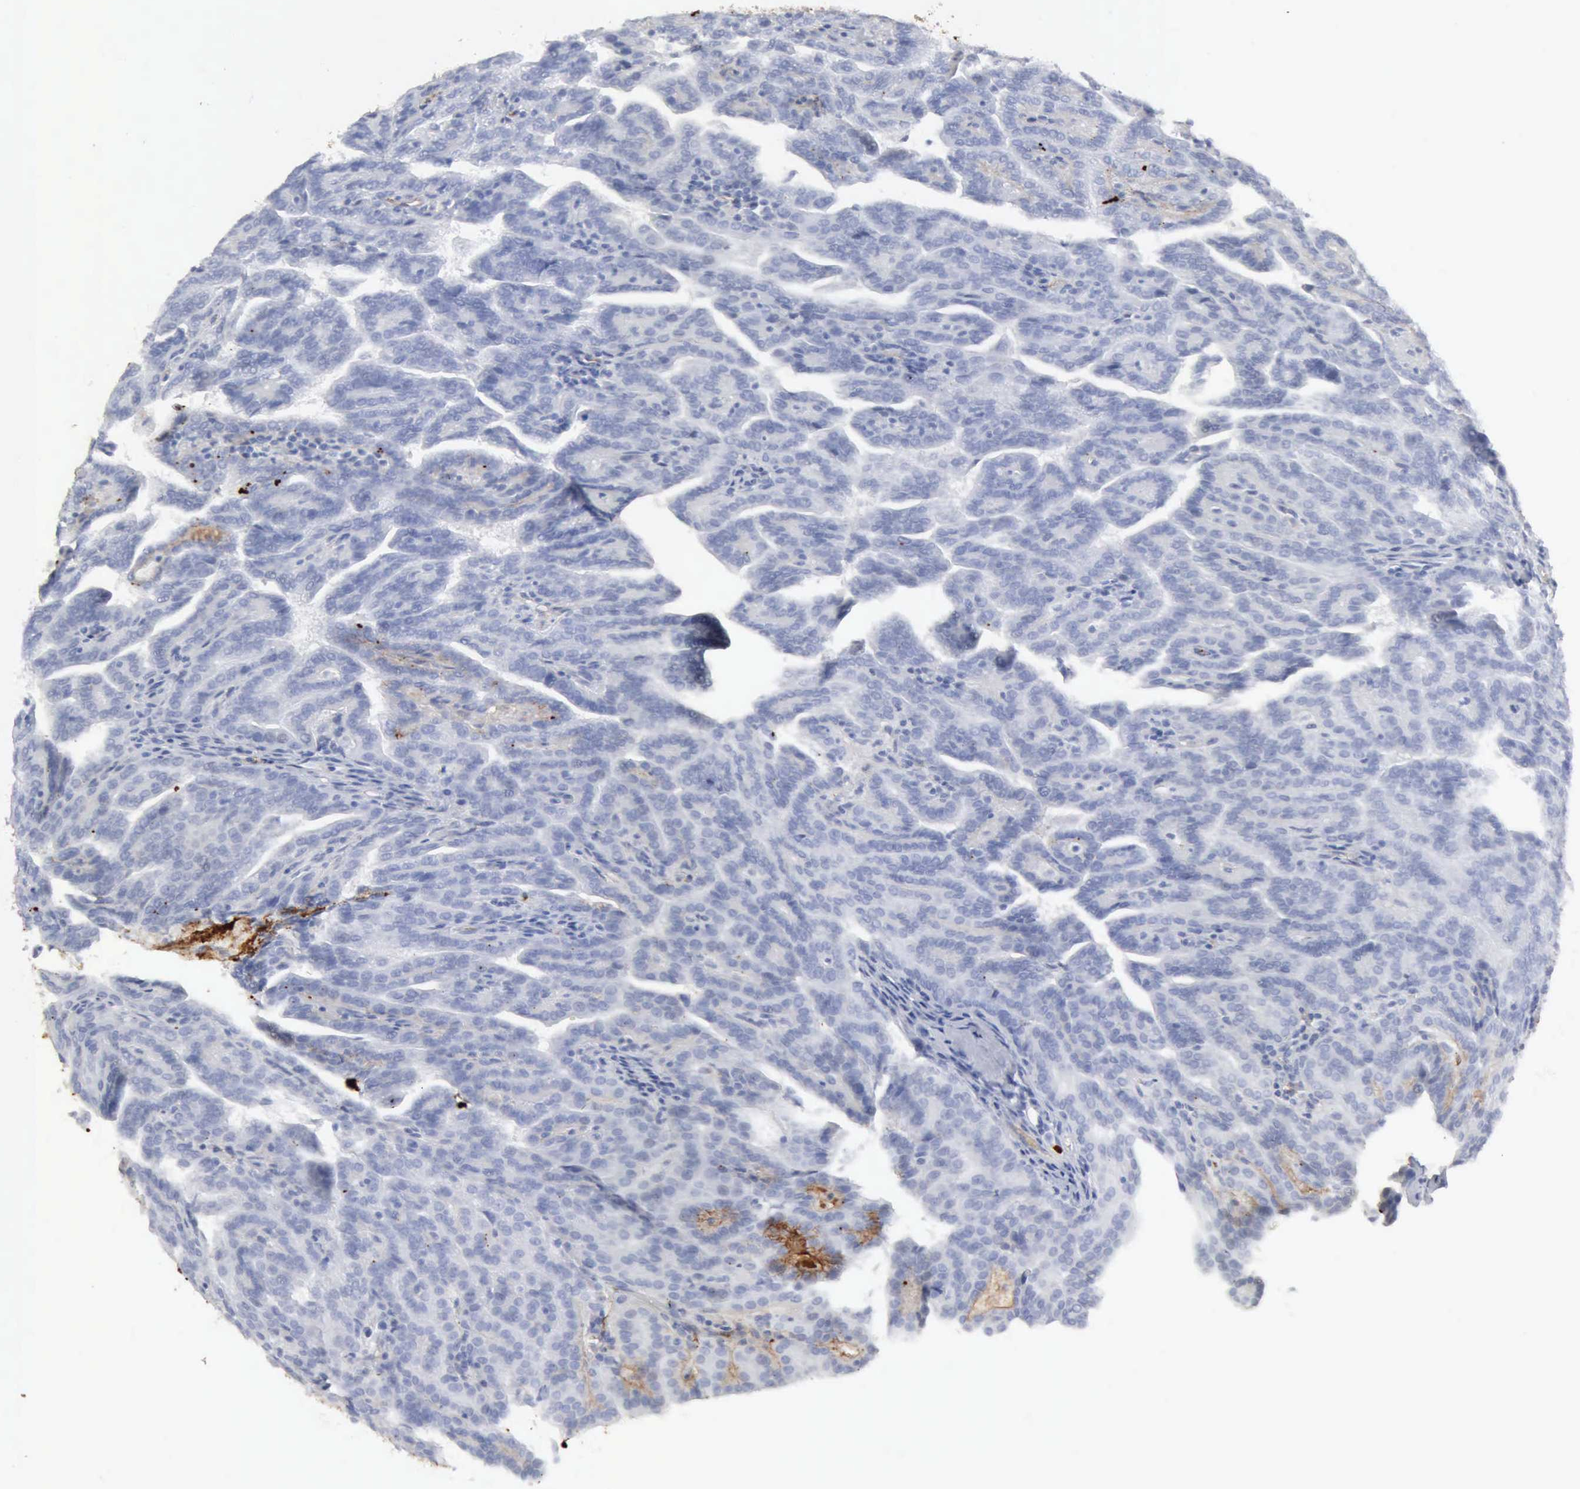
{"staining": {"intensity": "negative", "quantity": "none", "location": "none"}, "tissue": "renal cancer", "cell_type": "Tumor cells", "image_type": "cancer", "snomed": [{"axis": "morphology", "description": "Adenocarcinoma, NOS"}, {"axis": "topography", "description": "Kidney"}], "caption": "The micrograph reveals no staining of tumor cells in renal adenocarcinoma. (DAB (3,3'-diaminobenzidine) IHC, high magnification).", "gene": "C4BPA", "patient": {"sex": "male", "age": 61}}